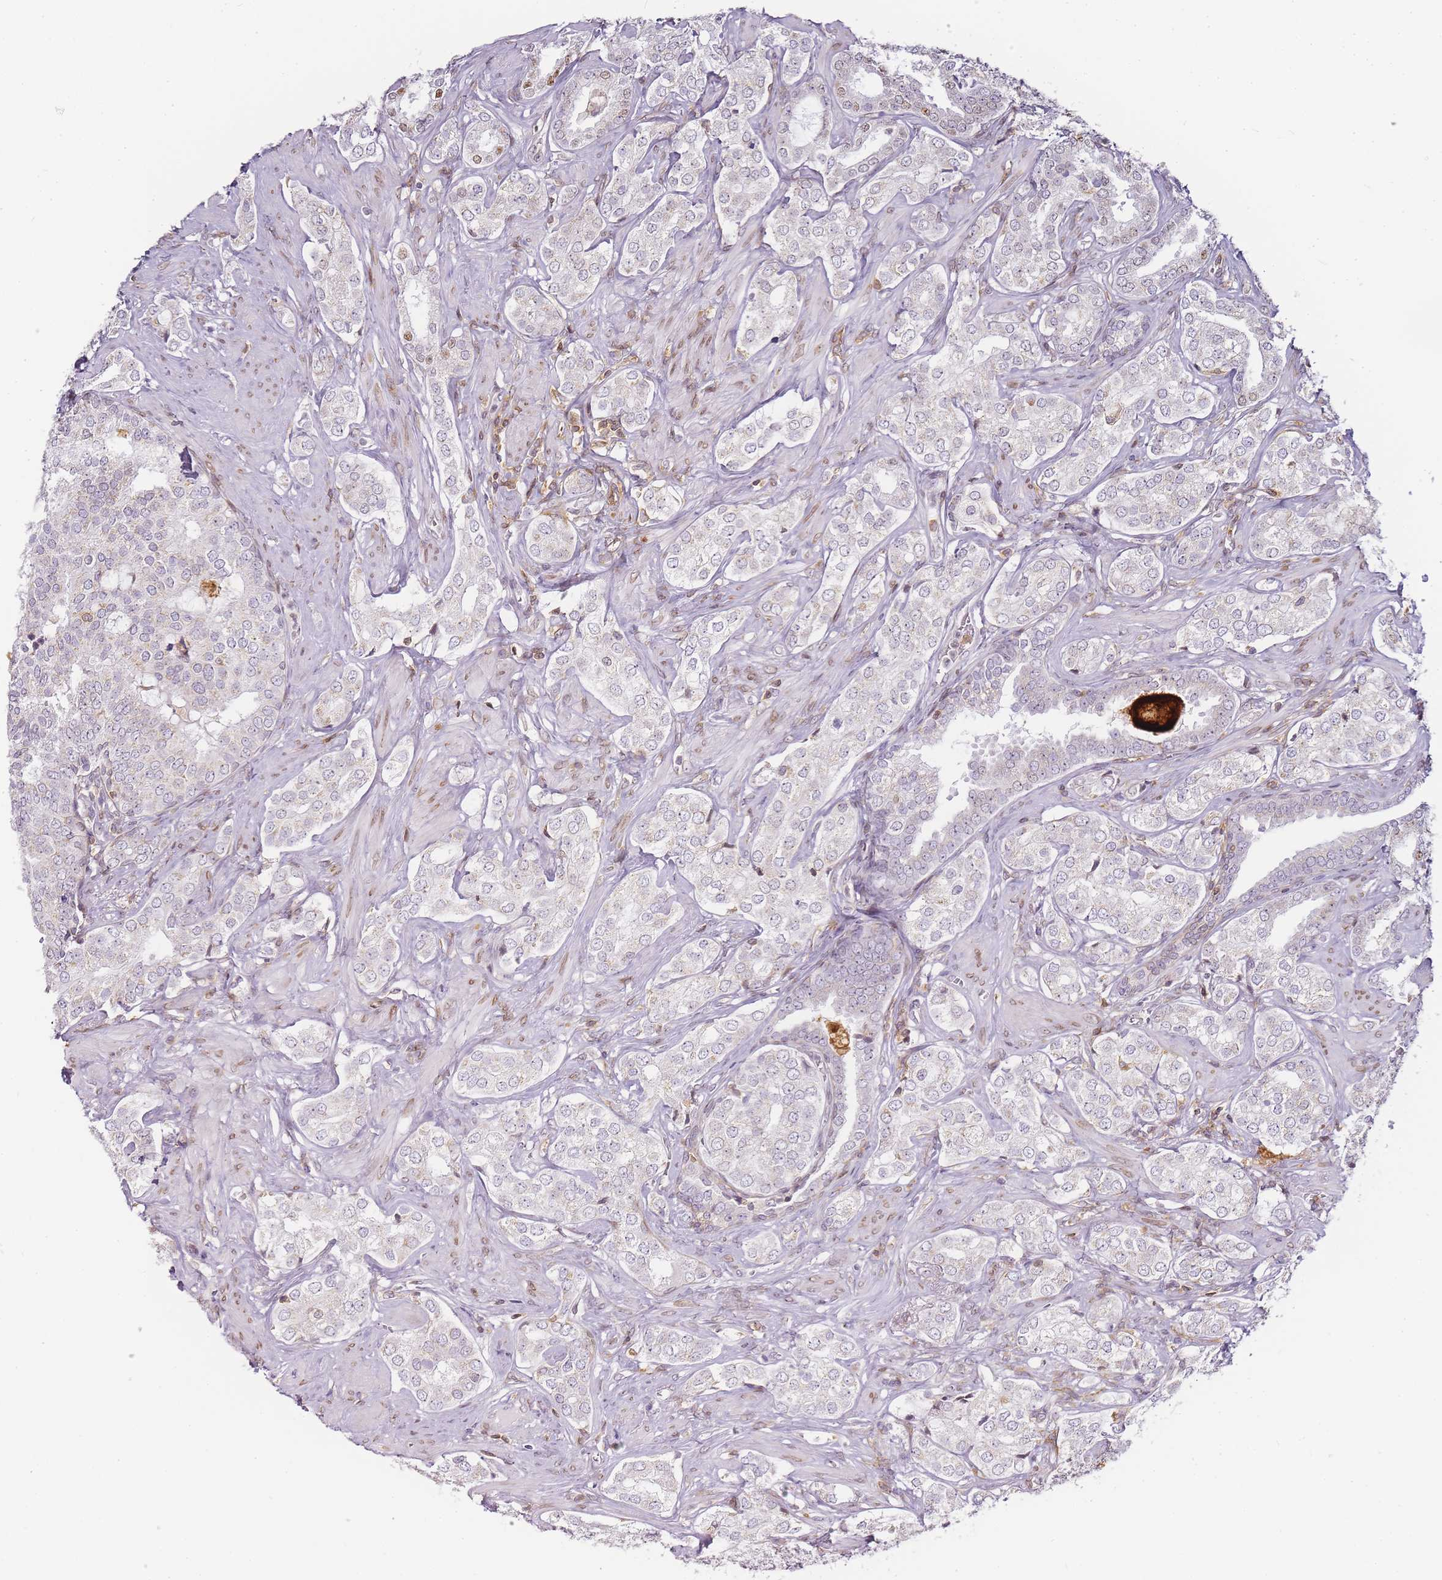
{"staining": {"intensity": "negative", "quantity": "none", "location": "none"}, "tissue": "prostate cancer", "cell_type": "Tumor cells", "image_type": "cancer", "snomed": [{"axis": "morphology", "description": "Adenocarcinoma, High grade"}, {"axis": "topography", "description": "Prostate"}], "caption": "This is a micrograph of immunohistochemistry (IHC) staining of prostate cancer (high-grade adenocarcinoma), which shows no staining in tumor cells.", "gene": "JAKMIP1", "patient": {"sex": "male", "age": 71}}